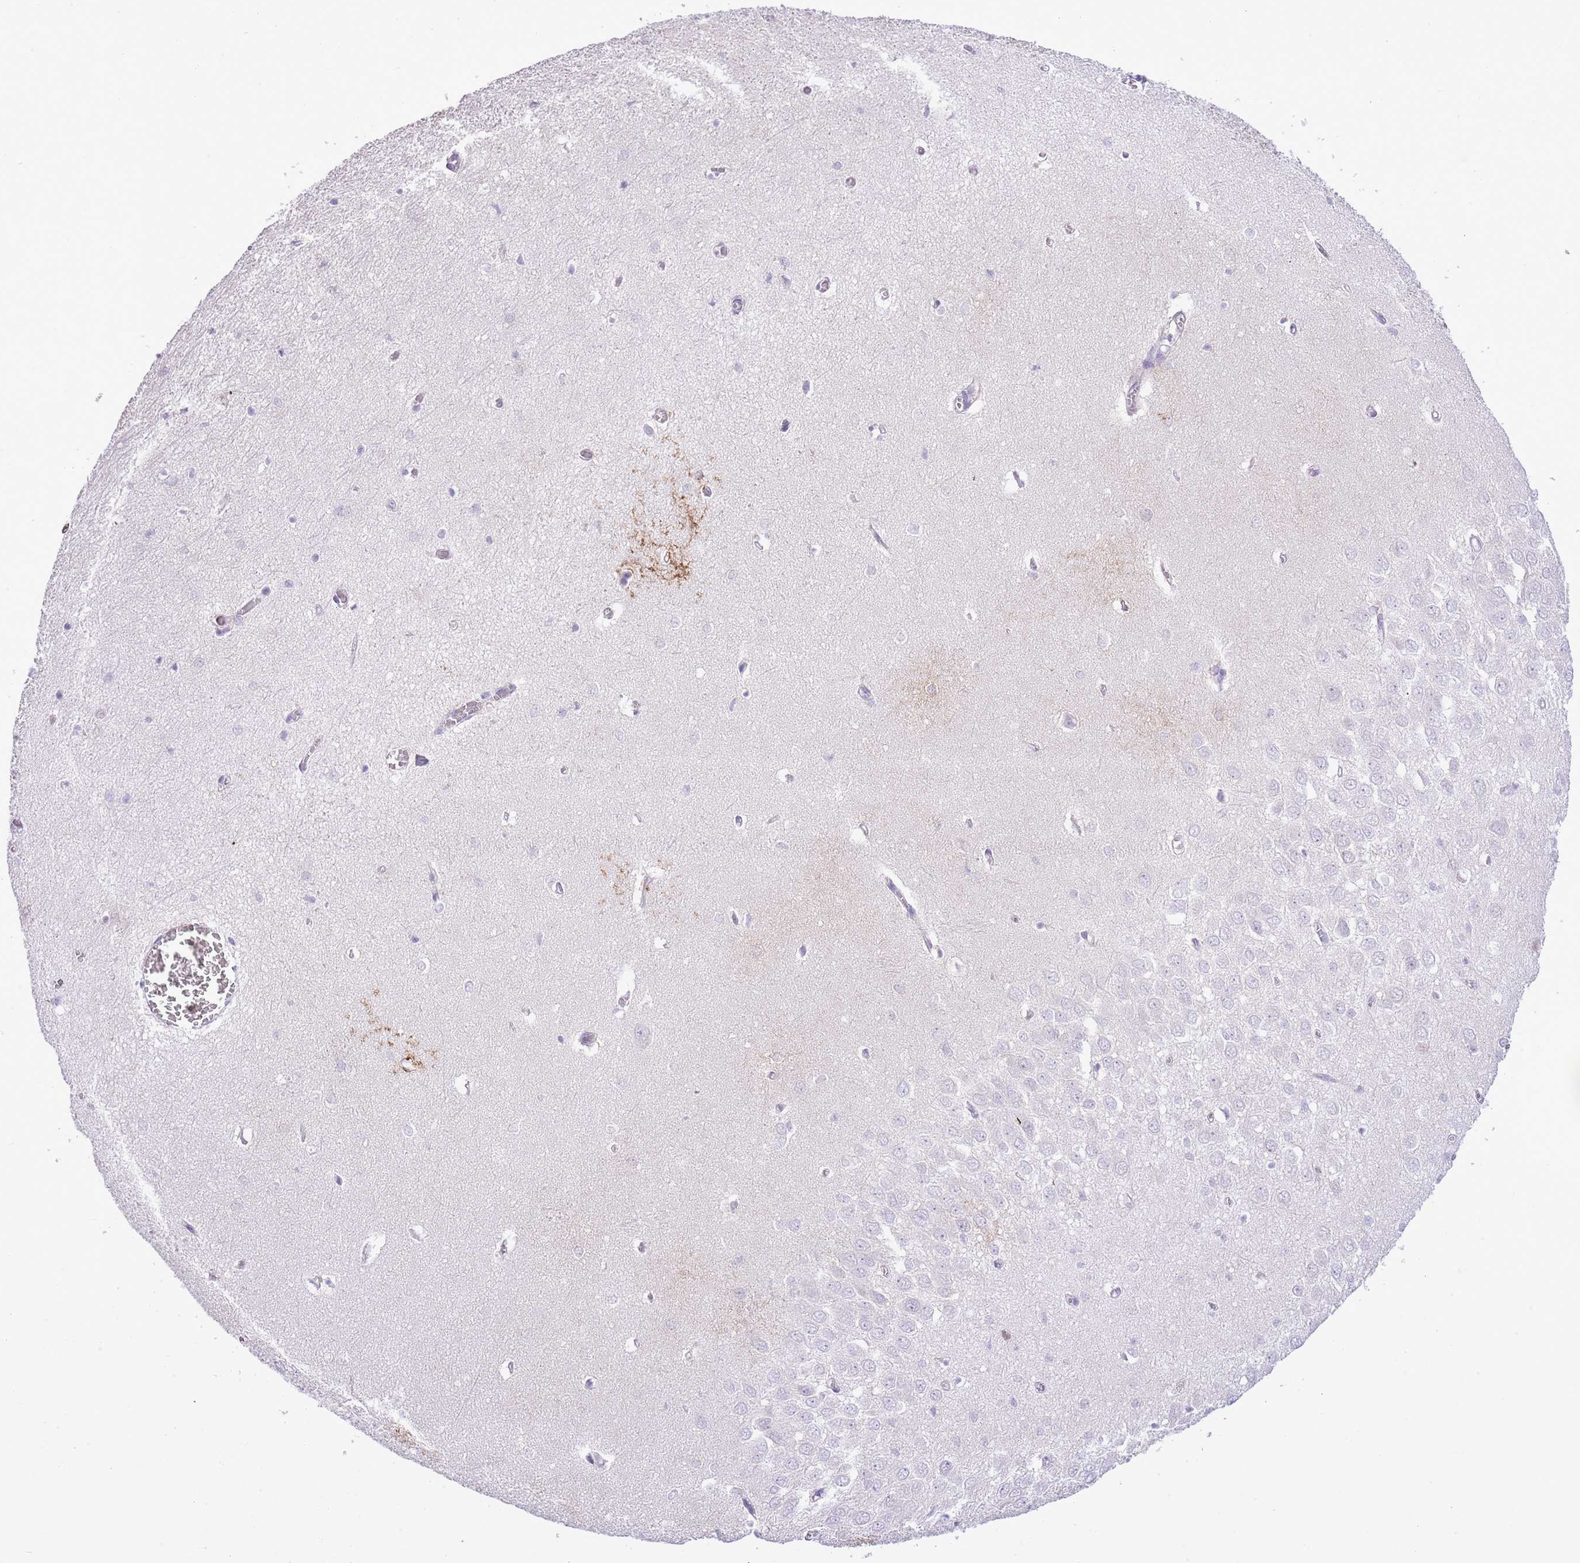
{"staining": {"intensity": "negative", "quantity": "none", "location": "none"}, "tissue": "hippocampus", "cell_type": "Glial cells", "image_type": "normal", "snomed": [{"axis": "morphology", "description": "Normal tissue, NOS"}, {"axis": "topography", "description": "Hippocampus"}], "caption": "The histopathology image displays no staining of glial cells in normal hippocampus.", "gene": "MIDN", "patient": {"sex": "female", "age": 64}}